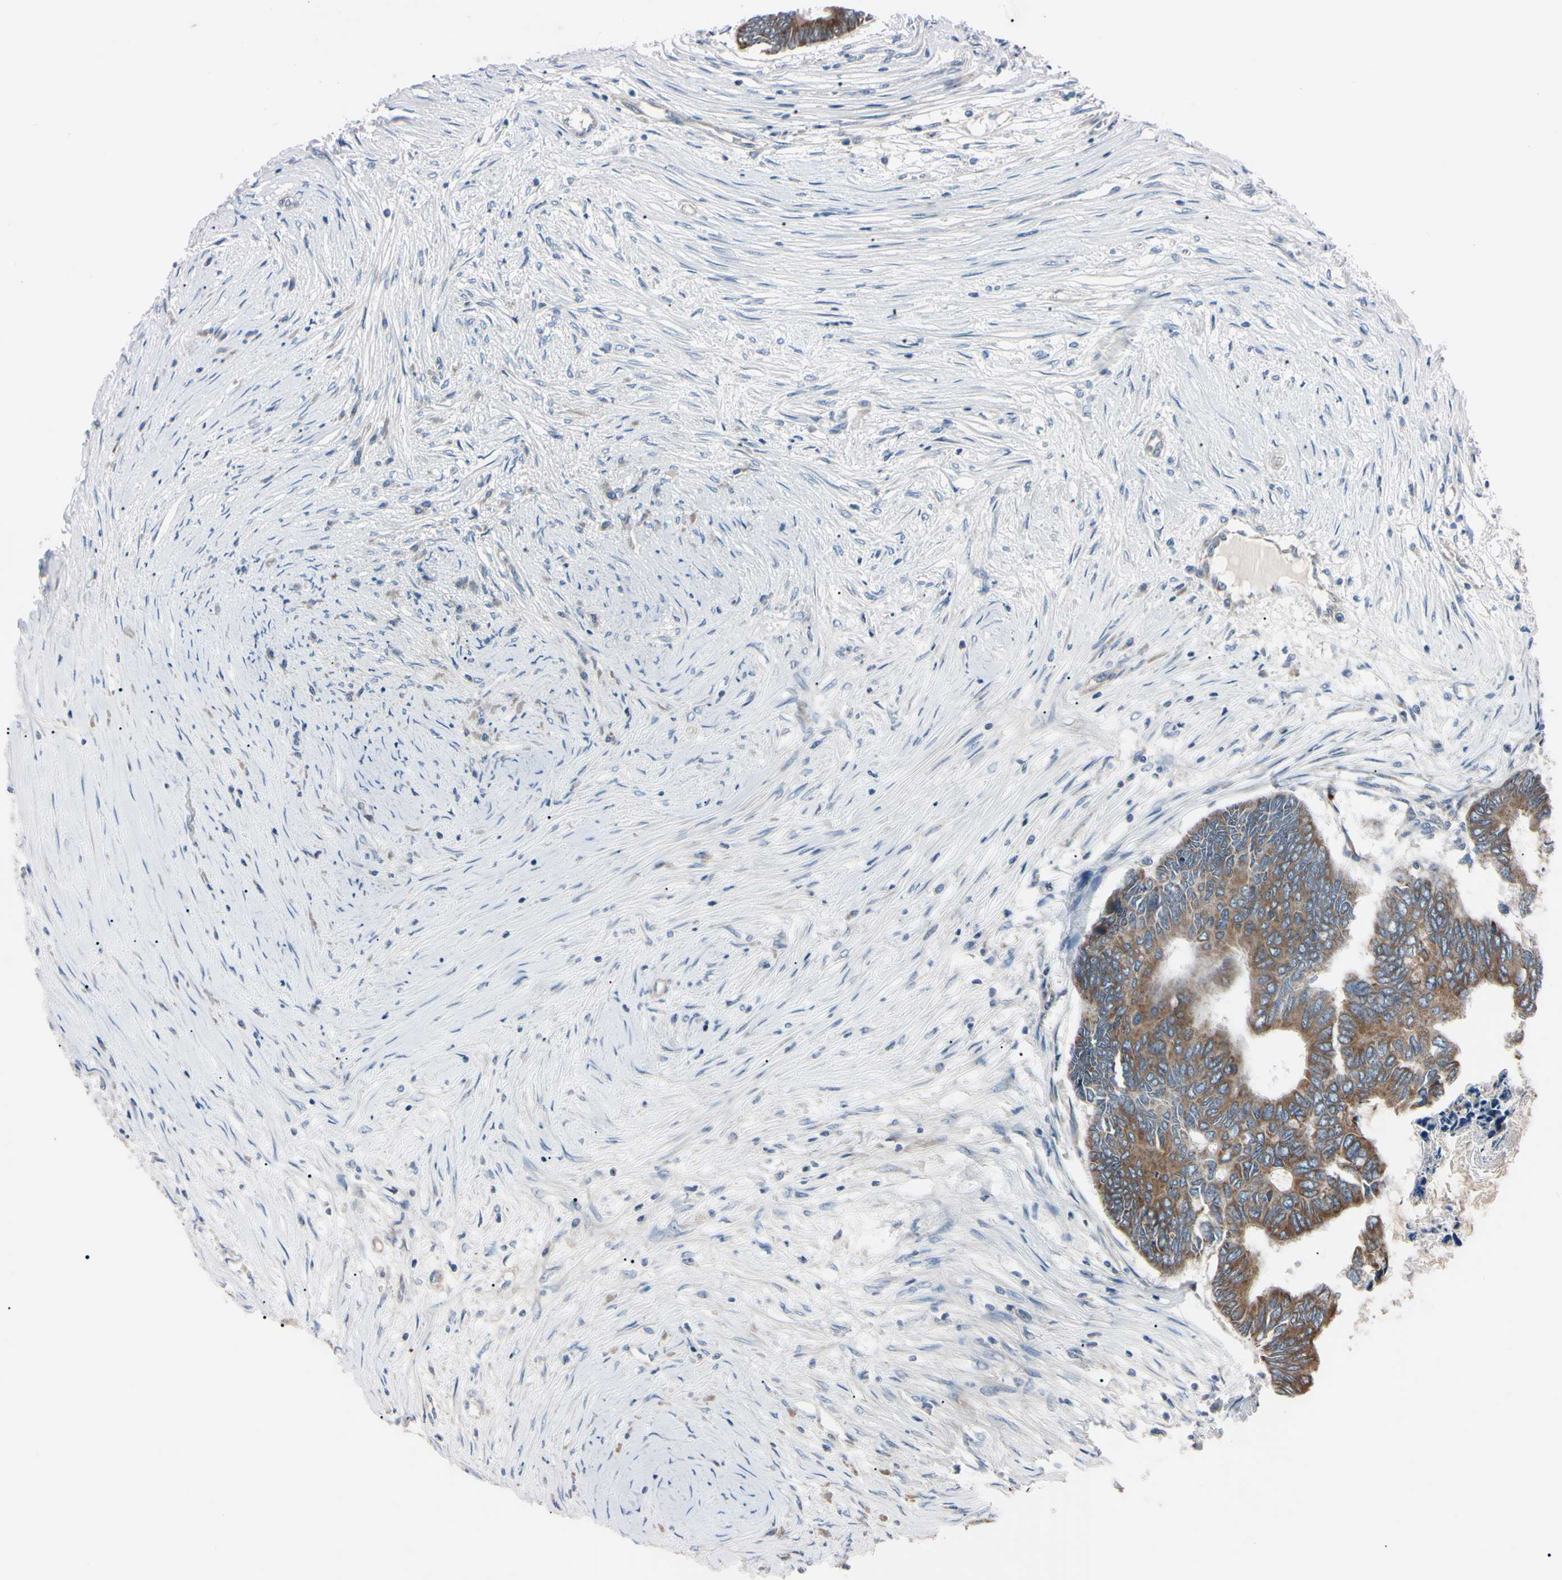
{"staining": {"intensity": "moderate", "quantity": ">75%", "location": "cytoplasmic/membranous"}, "tissue": "colorectal cancer", "cell_type": "Tumor cells", "image_type": "cancer", "snomed": [{"axis": "morphology", "description": "Adenocarcinoma, NOS"}, {"axis": "topography", "description": "Rectum"}], "caption": "Colorectal cancer (adenocarcinoma) was stained to show a protein in brown. There is medium levels of moderate cytoplasmic/membranous positivity in about >75% of tumor cells.", "gene": "TNFRSF1A", "patient": {"sex": "male", "age": 63}}